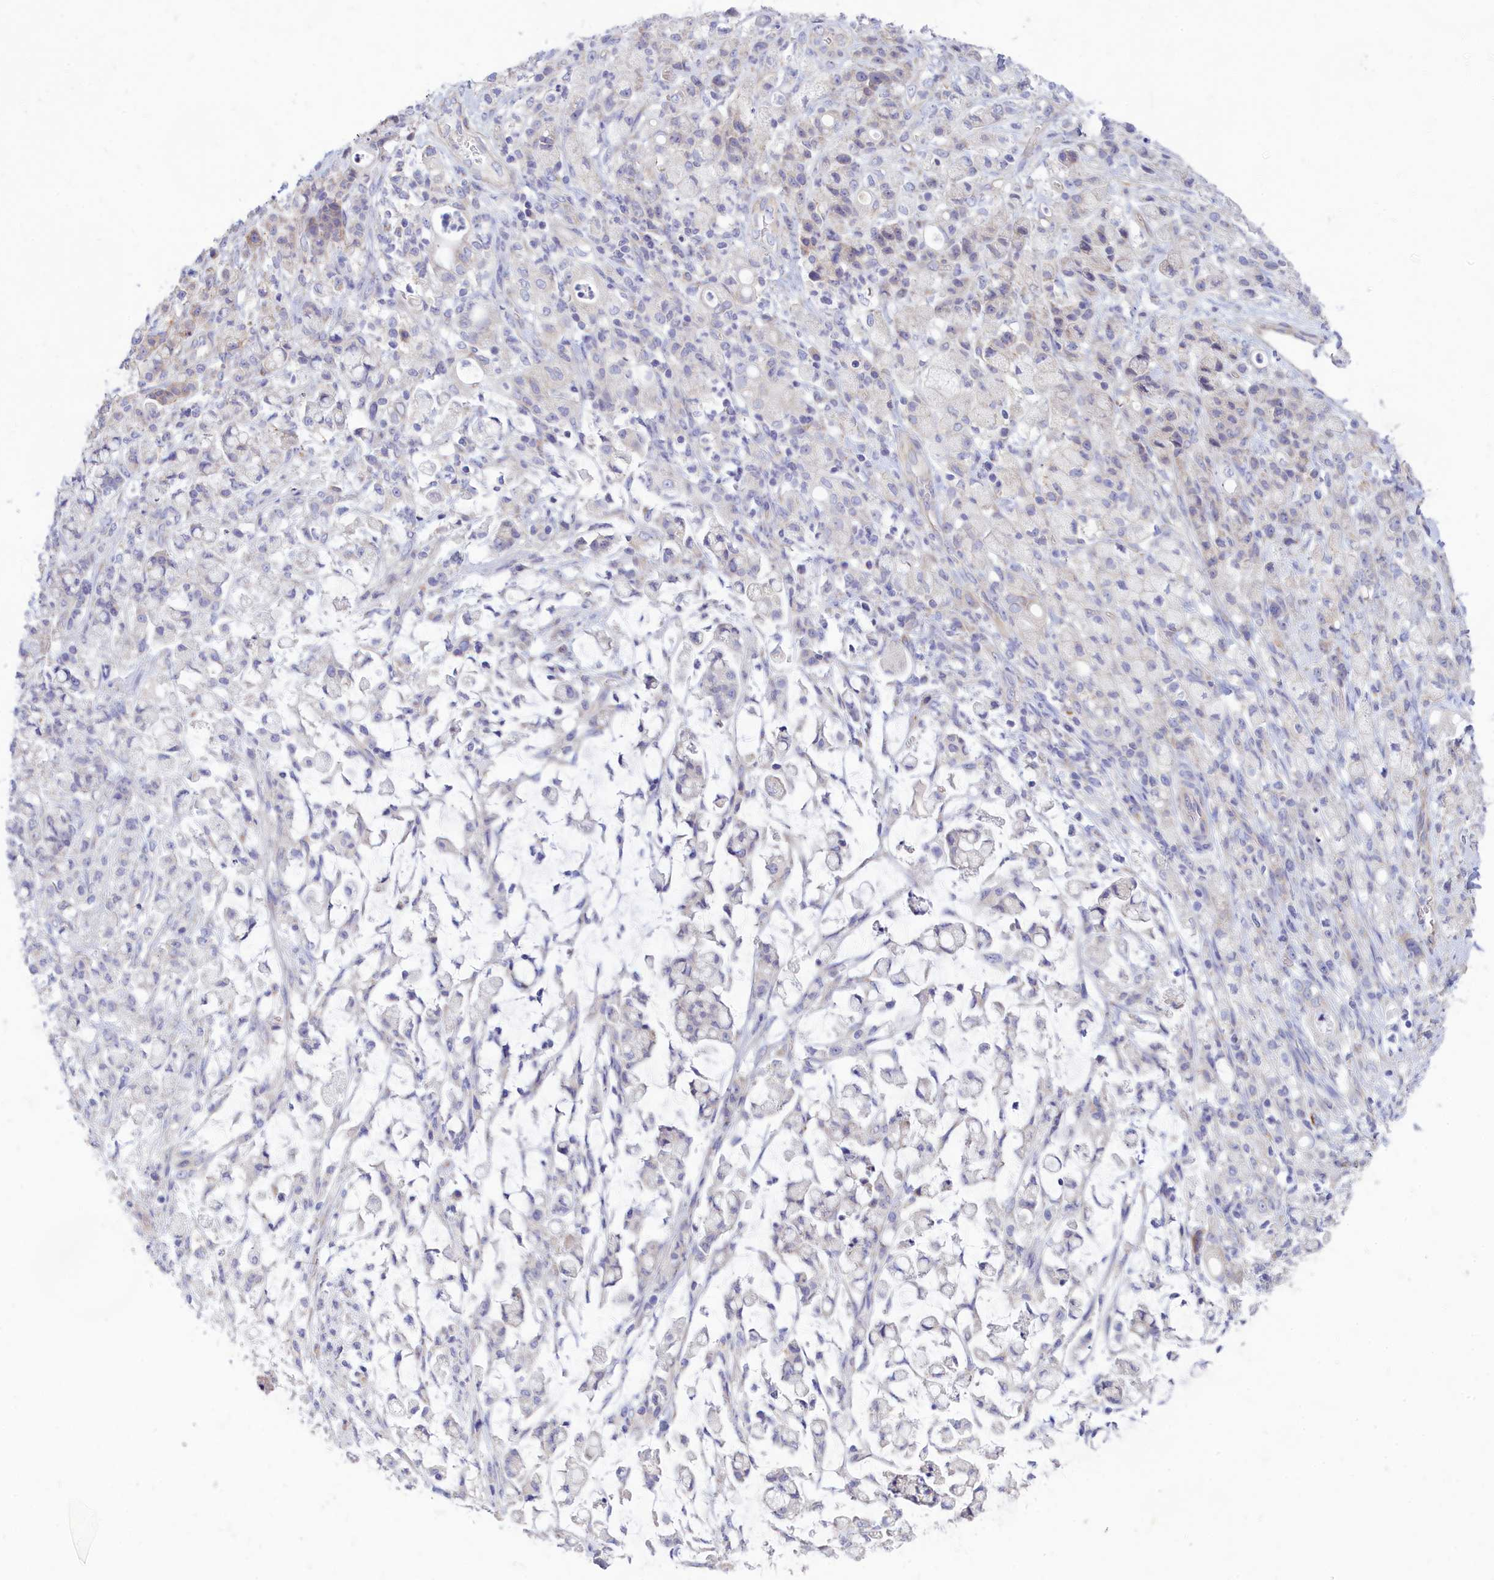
{"staining": {"intensity": "negative", "quantity": "none", "location": "none"}, "tissue": "stomach cancer", "cell_type": "Tumor cells", "image_type": "cancer", "snomed": [{"axis": "morphology", "description": "Adenocarcinoma, NOS"}, {"axis": "topography", "description": "Stomach"}], "caption": "Immunohistochemistry photomicrograph of stomach adenocarcinoma stained for a protein (brown), which demonstrates no expression in tumor cells.", "gene": "TMEM30B", "patient": {"sex": "female", "age": 60}}